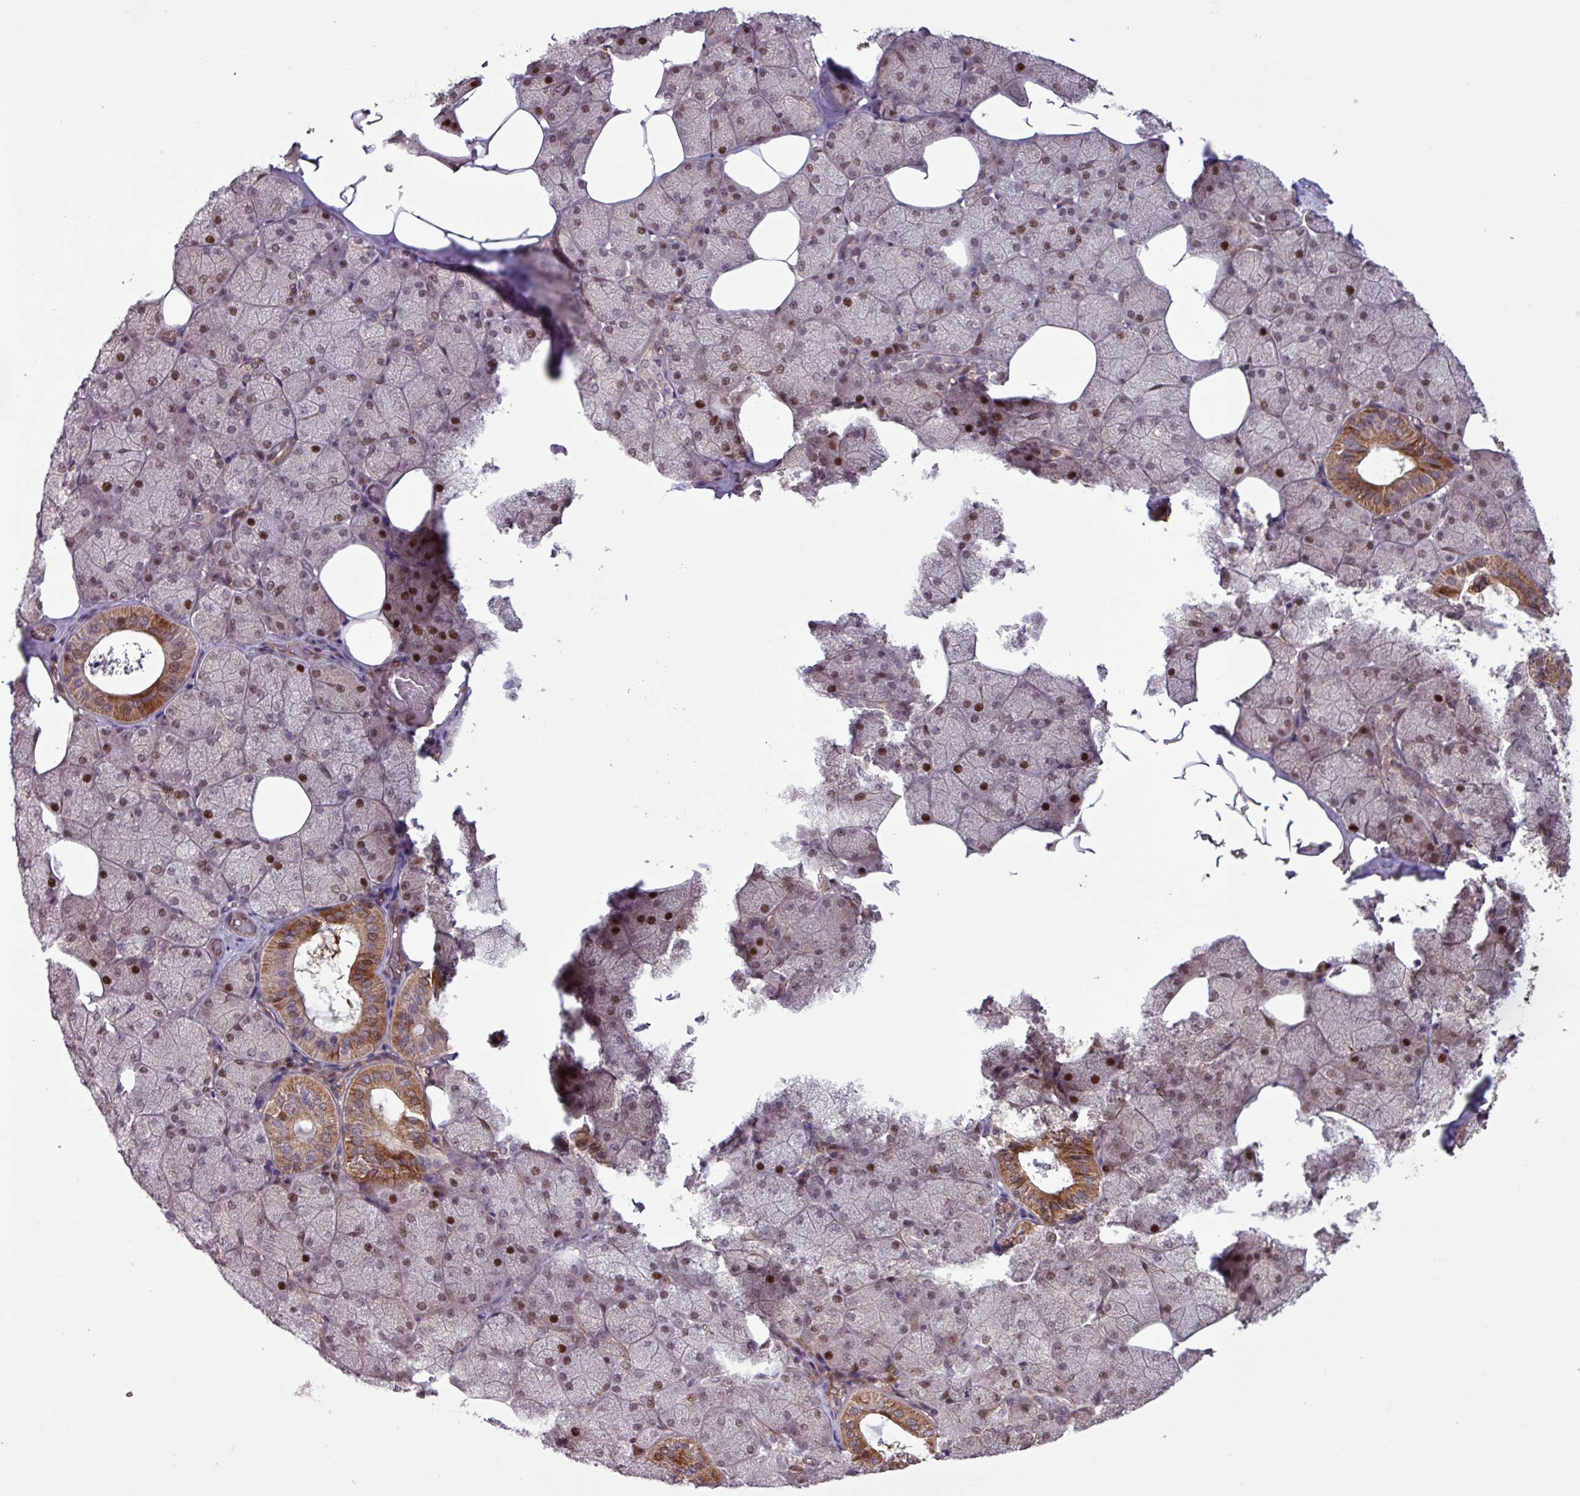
{"staining": {"intensity": "strong", "quantity": "25%-75%", "location": "cytoplasmic/membranous,nuclear"}, "tissue": "salivary gland", "cell_type": "Glandular cells", "image_type": "normal", "snomed": [{"axis": "morphology", "description": "Normal tissue, NOS"}, {"axis": "topography", "description": "Salivary gland"}, {"axis": "topography", "description": "Peripheral nerve tissue"}], "caption": "Immunohistochemical staining of benign salivary gland shows strong cytoplasmic/membranous,nuclear protein staining in about 25%-75% of glandular cells.", "gene": "PDPR", "patient": {"sex": "male", "age": 38}}